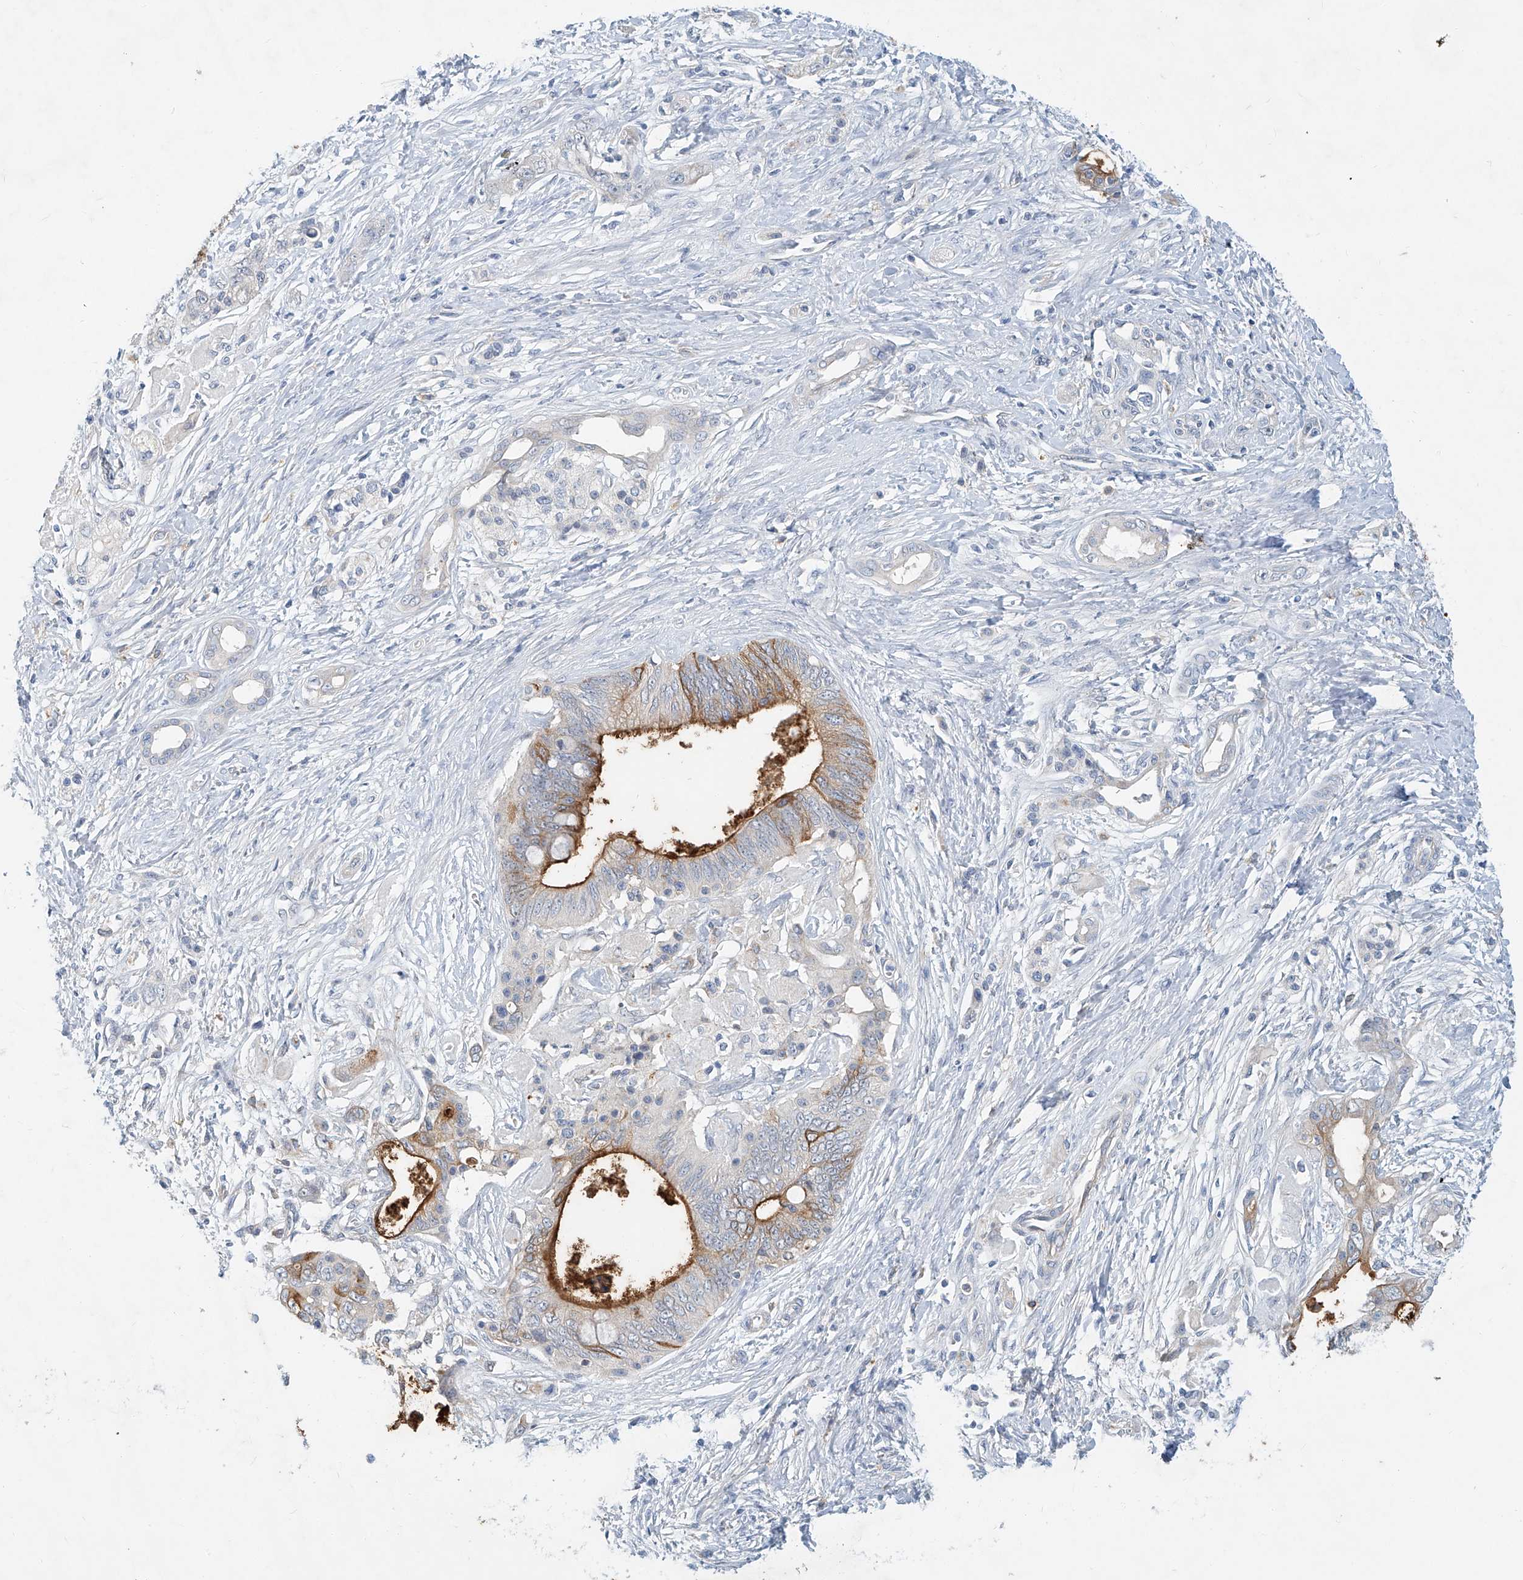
{"staining": {"intensity": "strong", "quantity": "<25%", "location": "cytoplasmic/membranous"}, "tissue": "pancreatic cancer", "cell_type": "Tumor cells", "image_type": "cancer", "snomed": [{"axis": "morphology", "description": "Adenocarcinoma, NOS"}, {"axis": "topography", "description": "Pancreas"}], "caption": "This photomicrograph reveals IHC staining of adenocarcinoma (pancreatic), with medium strong cytoplasmic/membranous positivity in about <25% of tumor cells.", "gene": "SYTL3", "patient": {"sex": "male", "age": 70}}